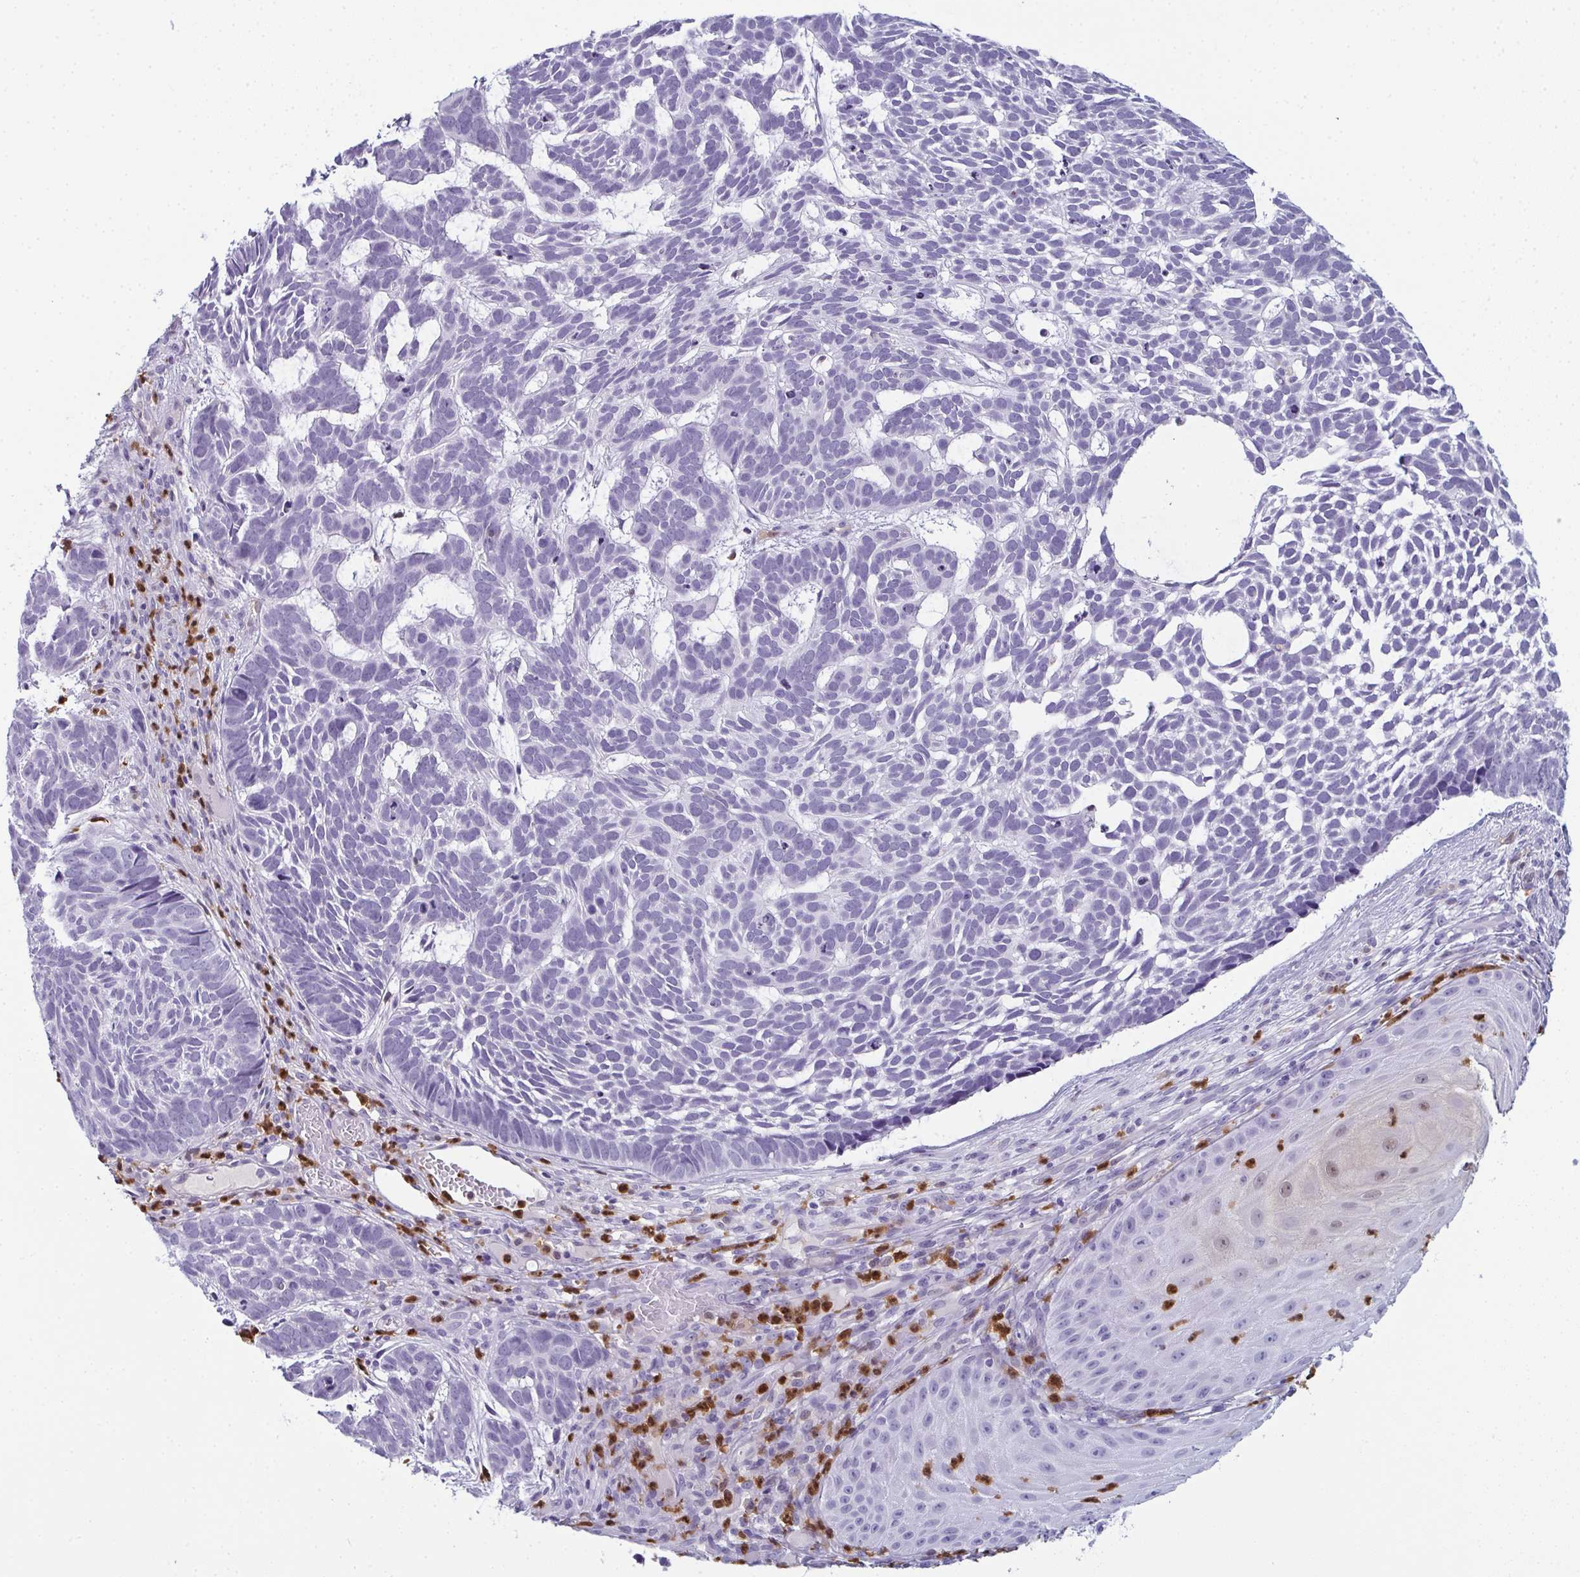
{"staining": {"intensity": "negative", "quantity": "none", "location": "none"}, "tissue": "skin cancer", "cell_type": "Tumor cells", "image_type": "cancer", "snomed": [{"axis": "morphology", "description": "Basal cell carcinoma"}, {"axis": "topography", "description": "Skin"}], "caption": "High magnification brightfield microscopy of skin cancer stained with DAB (brown) and counterstained with hematoxylin (blue): tumor cells show no significant staining.", "gene": "CDA", "patient": {"sex": "male", "age": 78}}